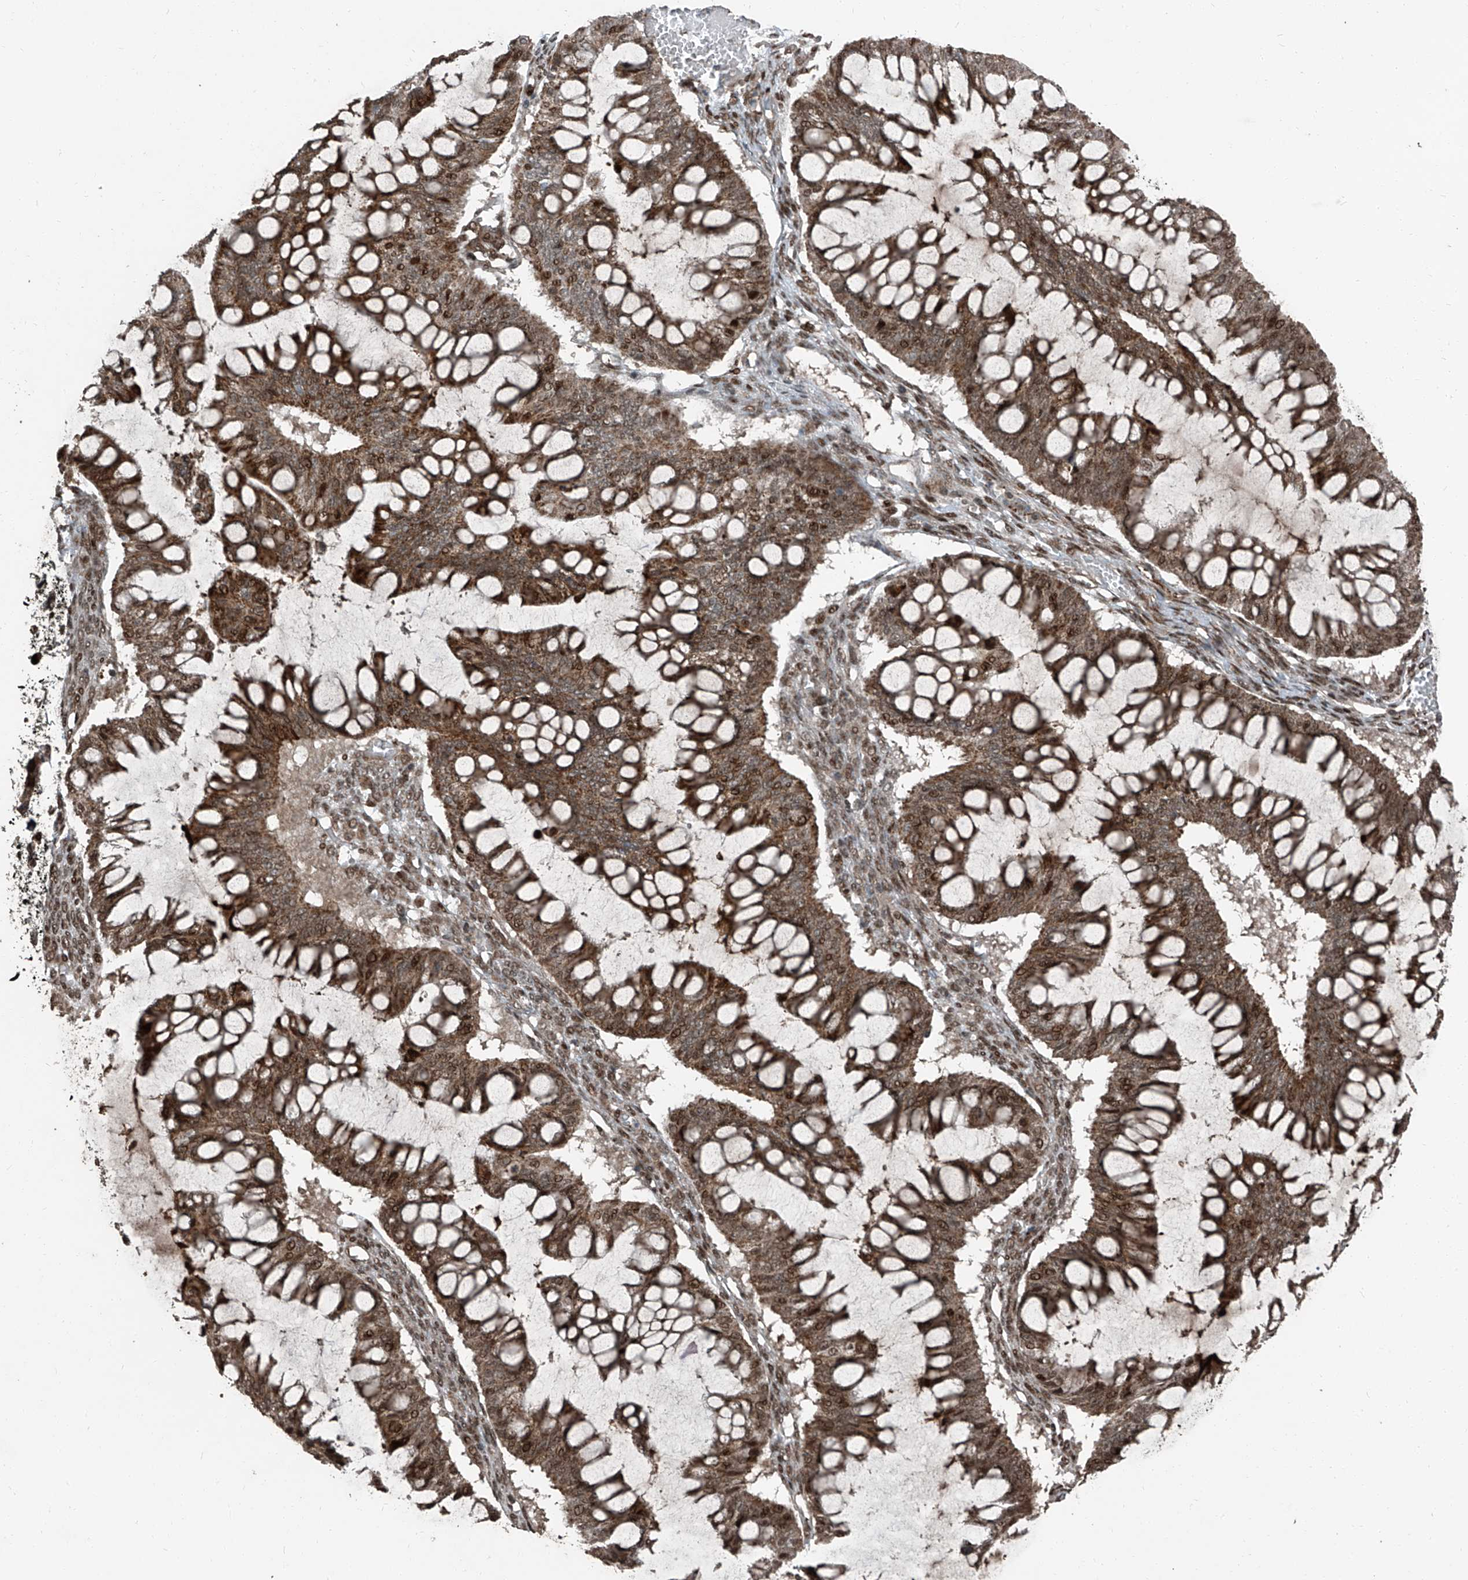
{"staining": {"intensity": "moderate", "quantity": ">75%", "location": "cytoplasmic/membranous,nuclear"}, "tissue": "ovarian cancer", "cell_type": "Tumor cells", "image_type": "cancer", "snomed": [{"axis": "morphology", "description": "Cystadenocarcinoma, mucinous, NOS"}, {"axis": "topography", "description": "Ovary"}], "caption": "Immunohistochemical staining of ovarian cancer (mucinous cystadenocarcinoma) displays moderate cytoplasmic/membranous and nuclear protein staining in approximately >75% of tumor cells.", "gene": "ZNF570", "patient": {"sex": "female", "age": 73}}